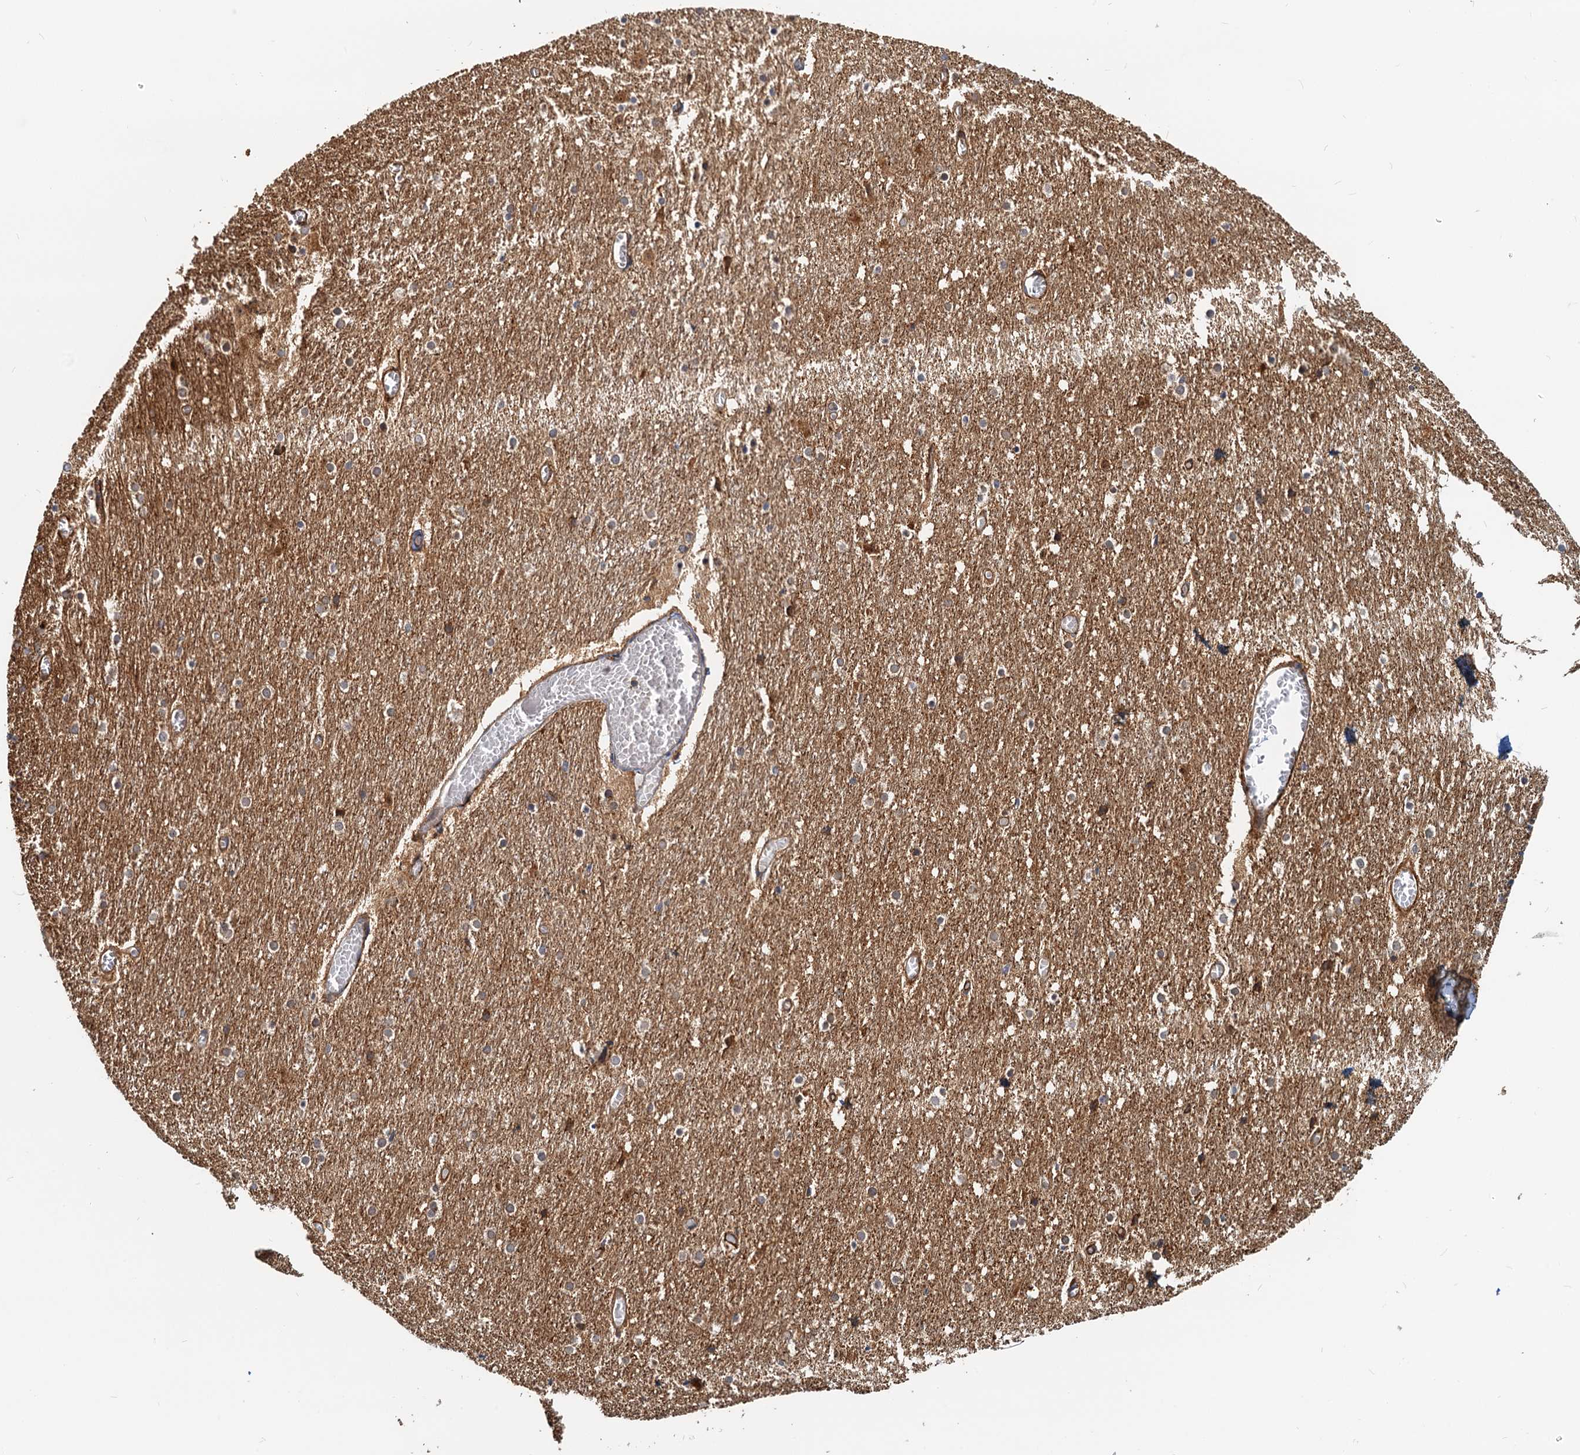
{"staining": {"intensity": "strong", "quantity": "25%-75%", "location": "cytoplasmic/membranous"}, "tissue": "cerebellum", "cell_type": "Cells in granular layer", "image_type": "normal", "snomed": [{"axis": "morphology", "description": "Normal tissue, NOS"}, {"axis": "topography", "description": "Cerebellum"}], "caption": "Immunohistochemical staining of benign human cerebellum demonstrates 25%-75% levels of strong cytoplasmic/membranous protein positivity in about 25%-75% of cells in granular layer.", "gene": "NIPAL3", "patient": {"sex": "female", "age": 28}}